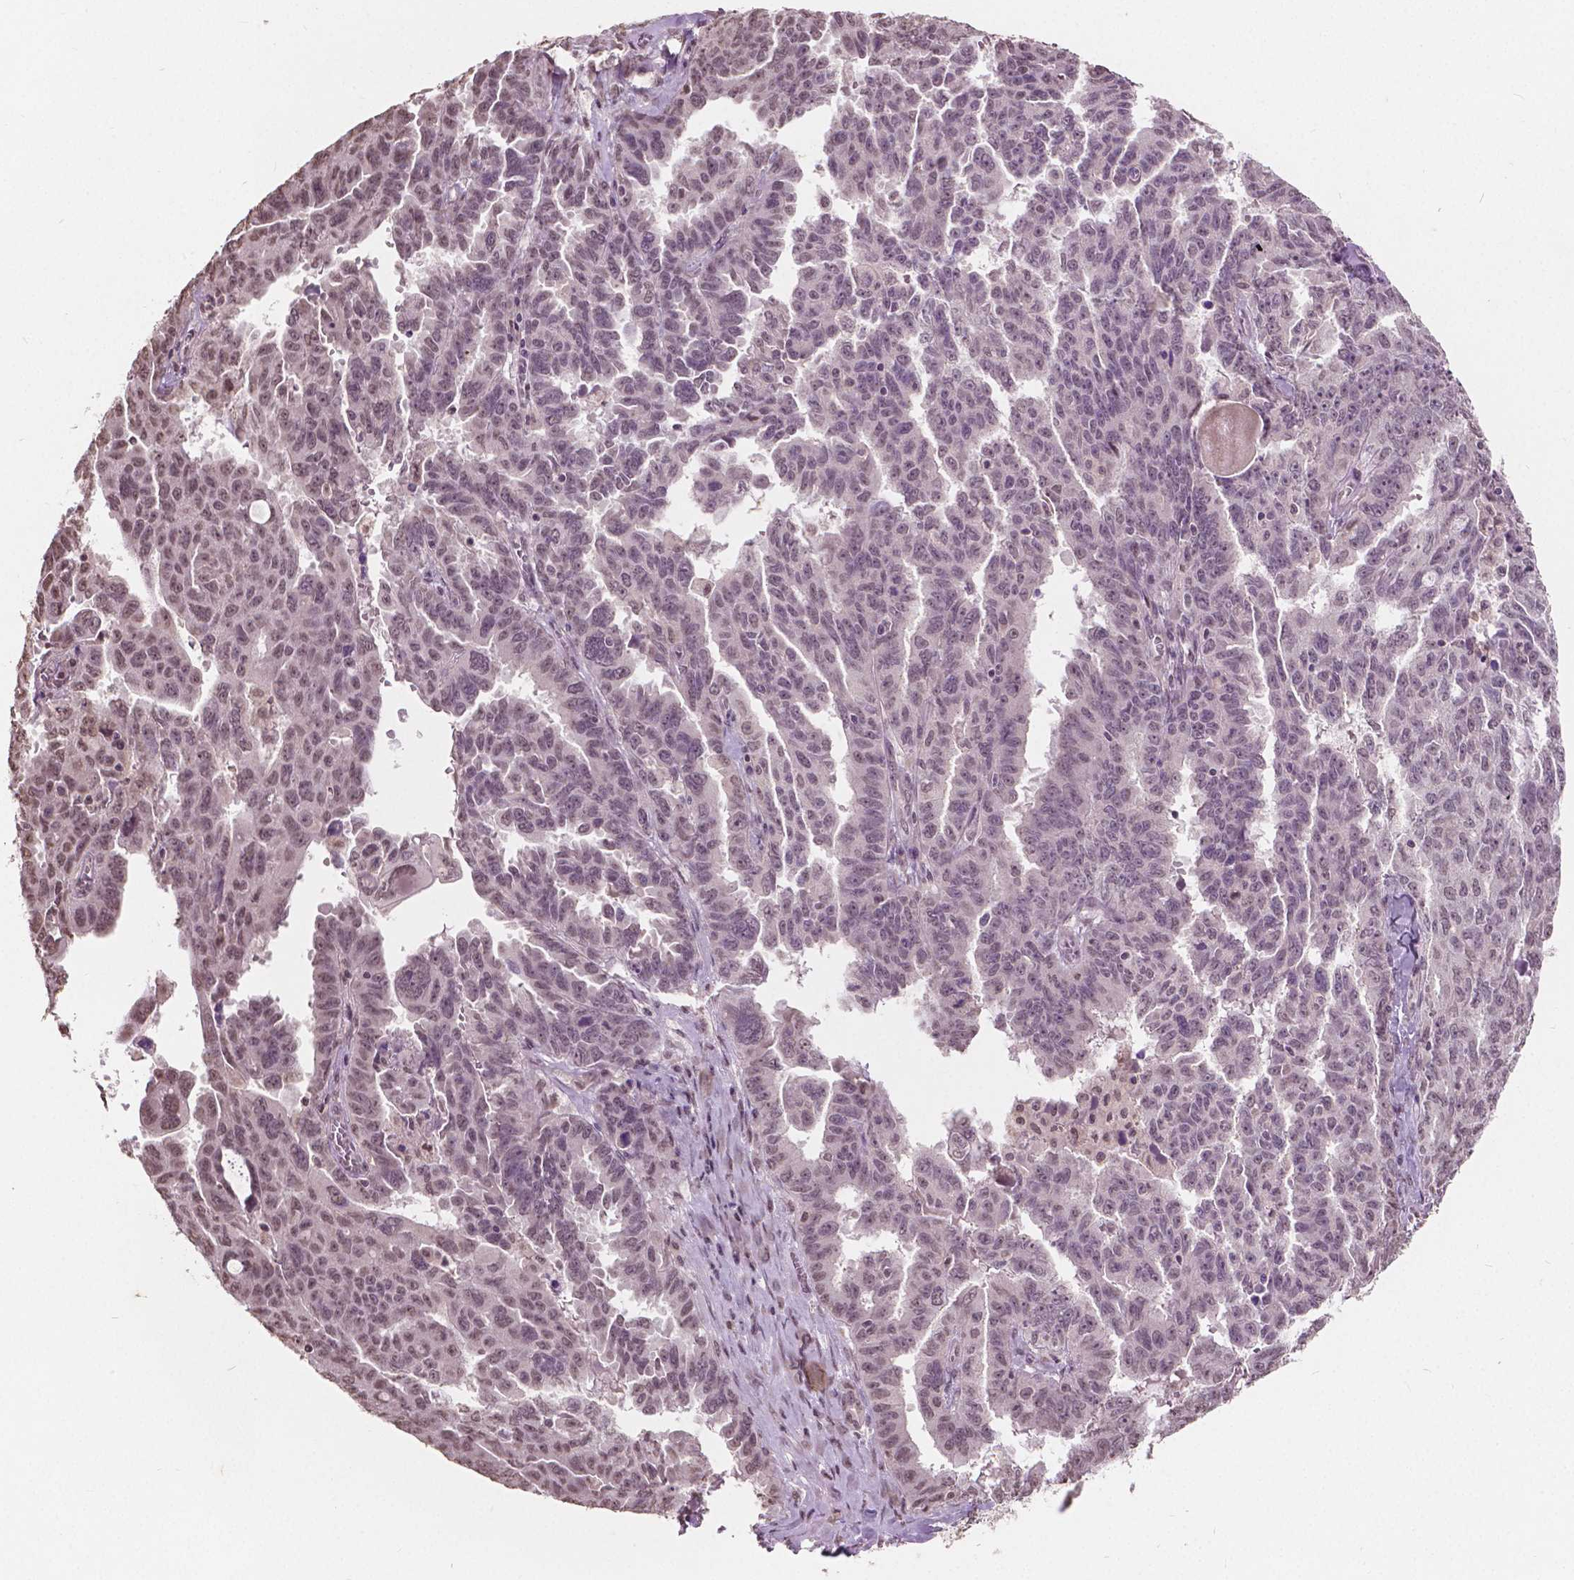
{"staining": {"intensity": "moderate", "quantity": ">75%", "location": "nuclear"}, "tissue": "ovarian cancer", "cell_type": "Tumor cells", "image_type": "cancer", "snomed": [{"axis": "morphology", "description": "Adenocarcinoma, NOS"}, {"axis": "morphology", "description": "Carcinoma, endometroid"}, {"axis": "topography", "description": "Ovary"}], "caption": "Protein staining demonstrates moderate nuclear positivity in about >75% of tumor cells in ovarian cancer (endometroid carcinoma).", "gene": "HOXA10", "patient": {"sex": "female", "age": 72}}